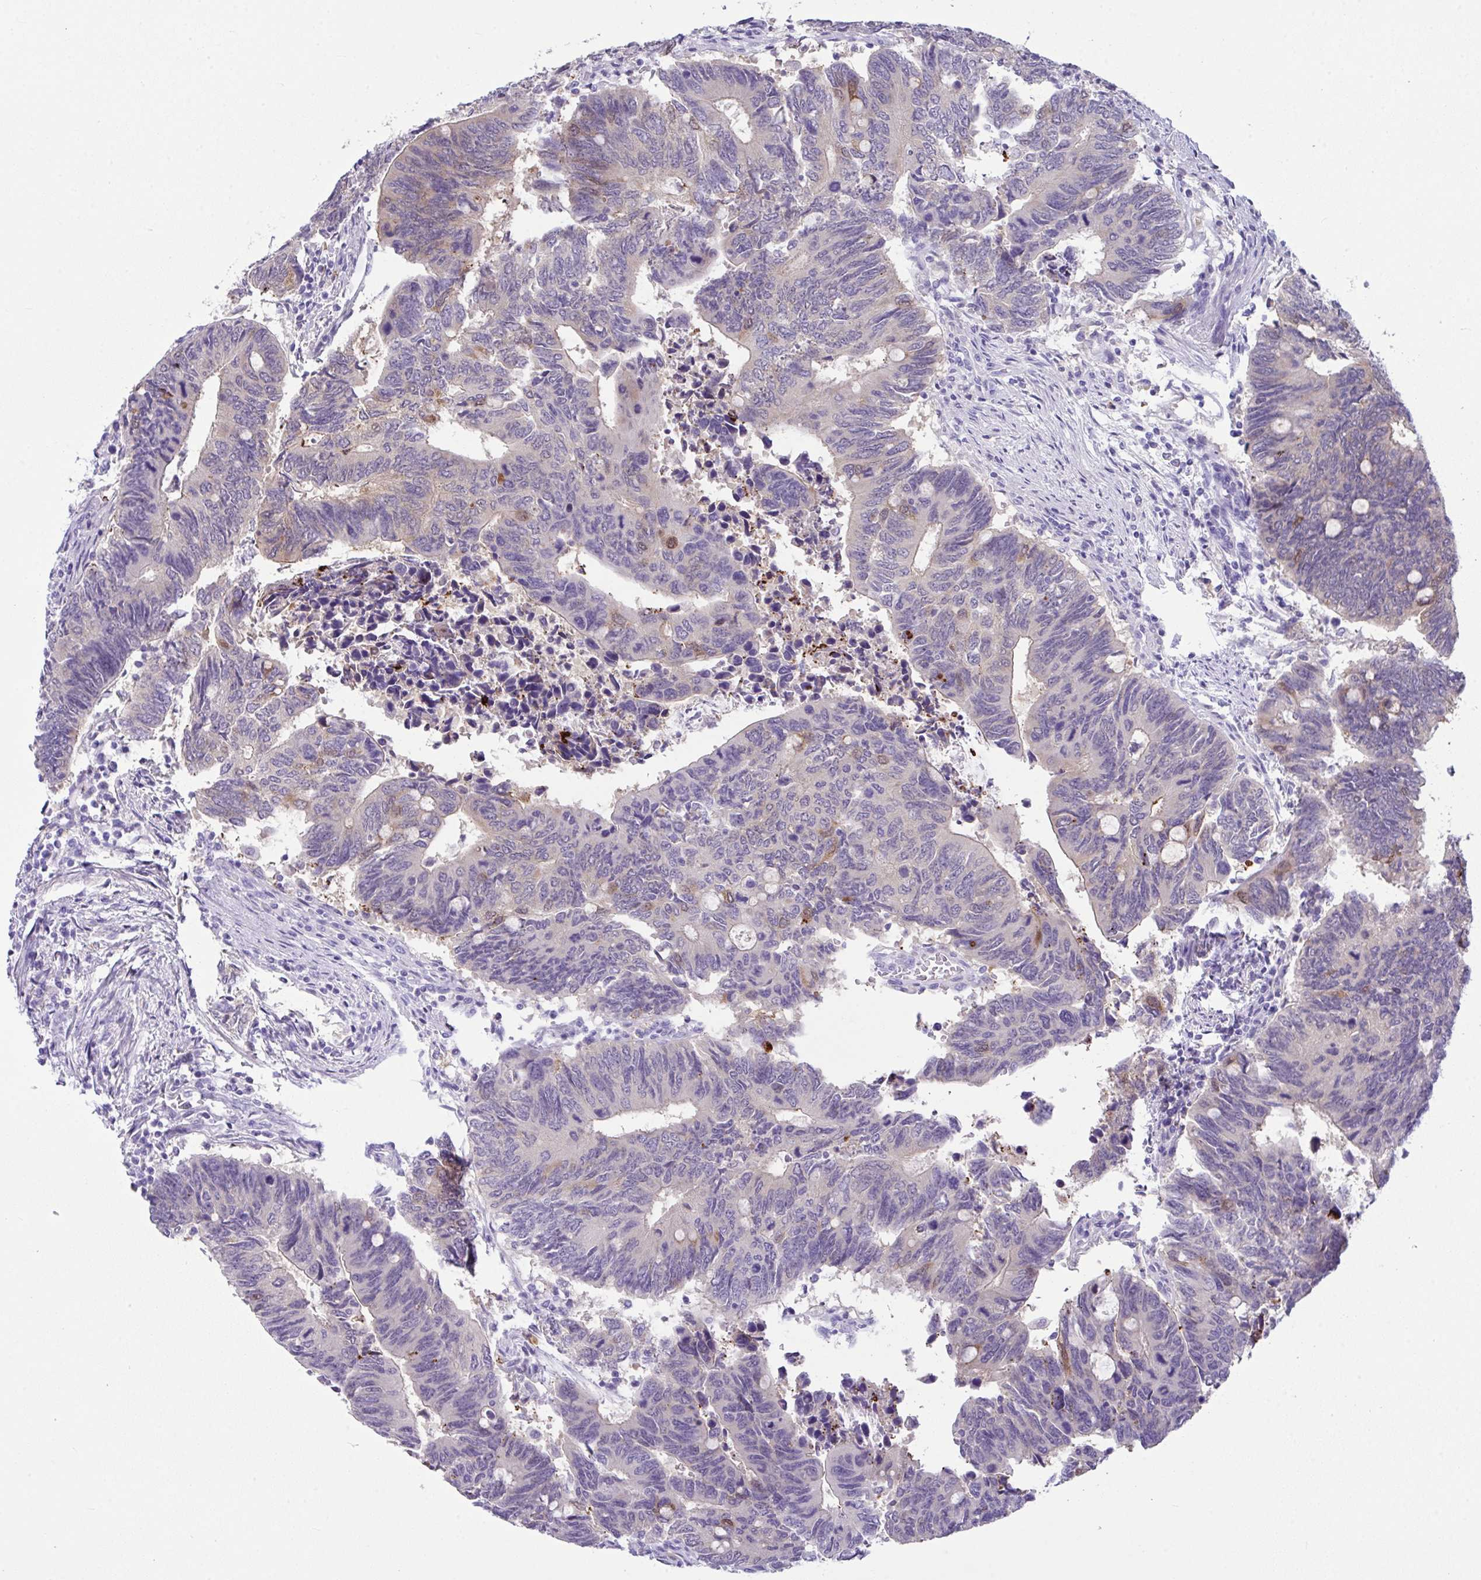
{"staining": {"intensity": "moderate", "quantity": "<25%", "location": "cytoplasmic/membranous"}, "tissue": "colorectal cancer", "cell_type": "Tumor cells", "image_type": "cancer", "snomed": [{"axis": "morphology", "description": "Adenocarcinoma, NOS"}, {"axis": "topography", "description": "Colon"}], "caption": "The immunohistochemical stain shows moderate cytoplasmic/membranous staining in tumor cells of adenocarcinoma (colorectal) tissue. (DAB IHC, brown staining for protein, blue staining for nuclei).", "gene": "LGALS4", "patient": {"sex": "male", "age": 87}}